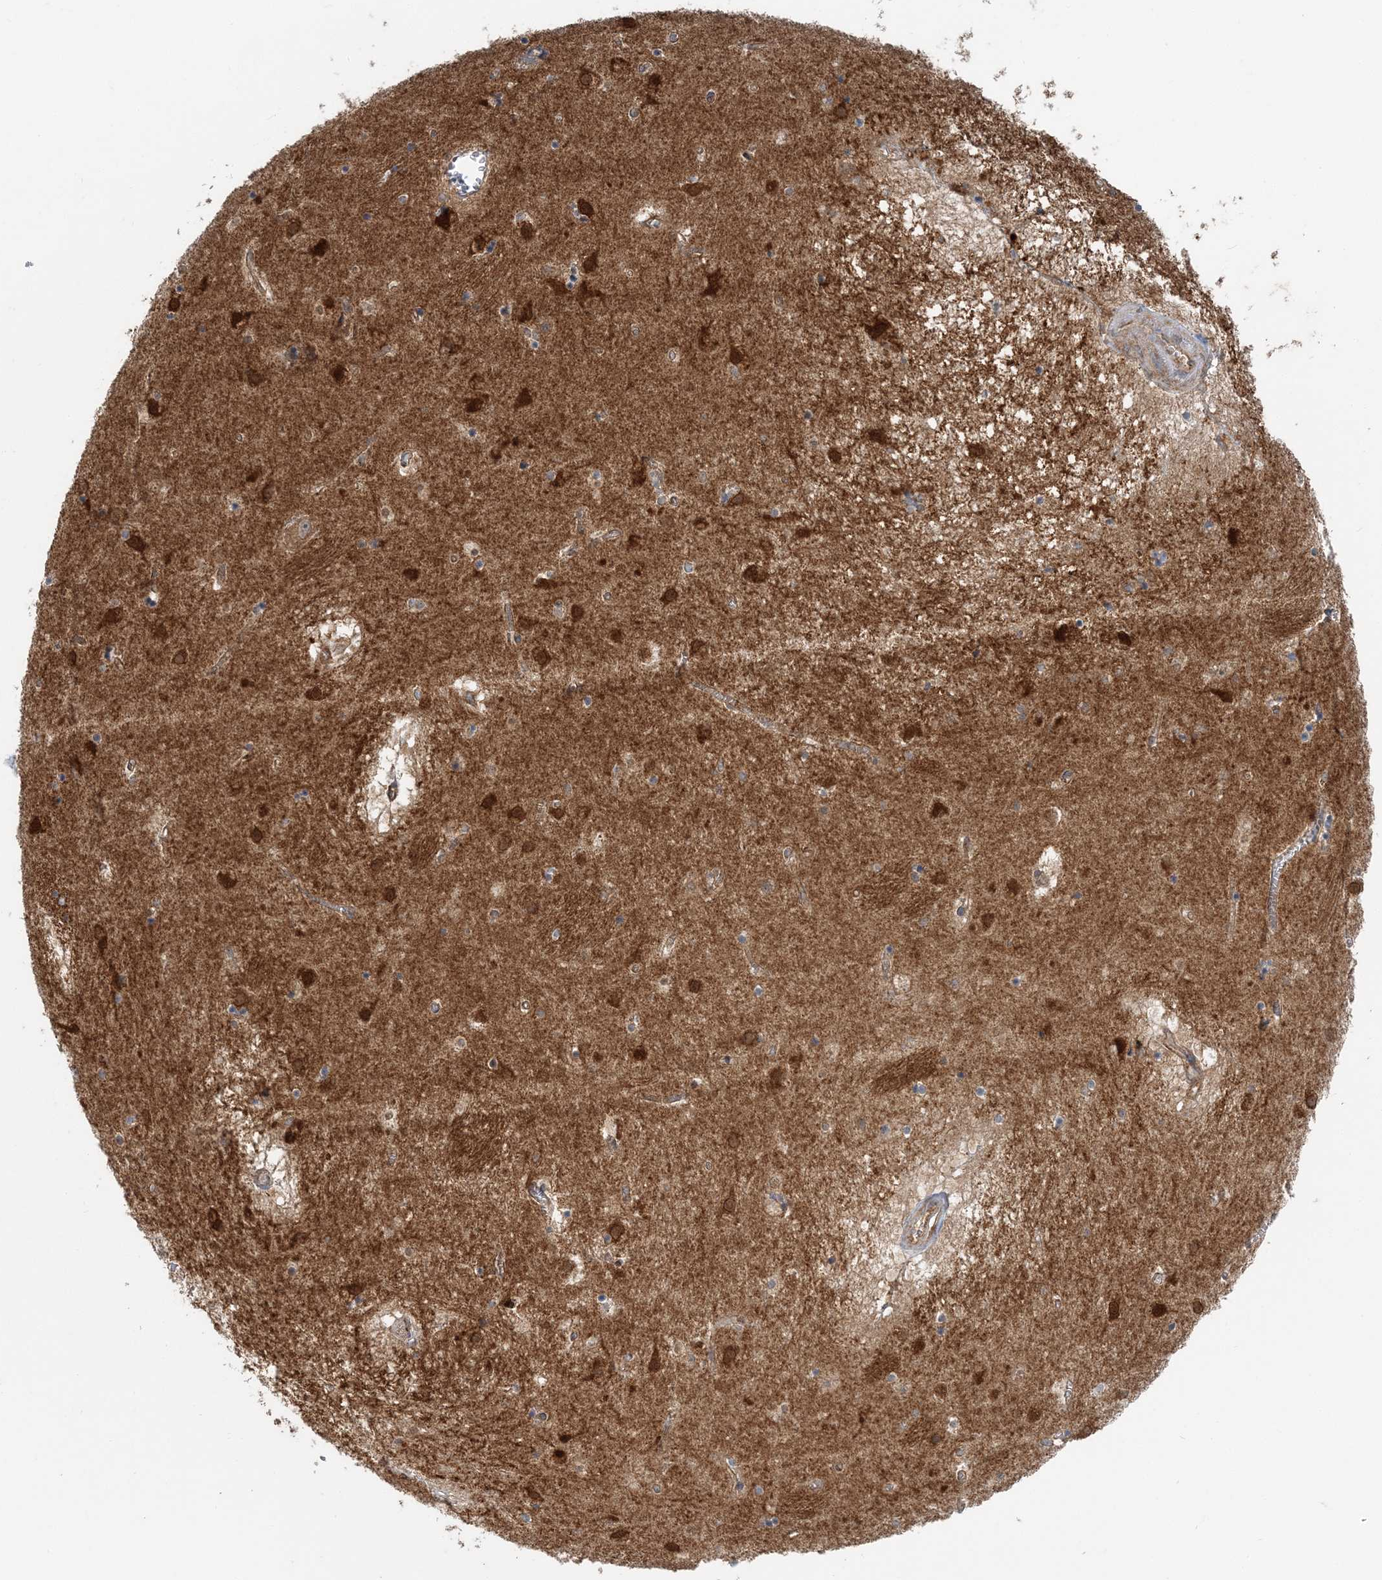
{"staining": {"intensity": "moderate", "quantity": "<25%", "location": "cytoplasmic/membranous,nuclear"}, "tissue": "caudate", "cell_type": "Glial cells", "image_type": "normal", "snomed": [{"axis": "morphology", "description": "Normal tissue, NOS"}, {"axis": "topography", "description": "Lateral ventricle wall"}], "caption": "Immunohistochemistry (IHC) photomicrograph of benign caudate: human caudate stained using immunohistochemistry shows low levels of moderate protein expression localized specifically in the cytoplasmic/membranous,nuclear of glial cells, appearing as a cytoplasmic/membranous,nuclear brown color.", "gene": "MOB4", "patient": {"sex": "male", "age": 70}}